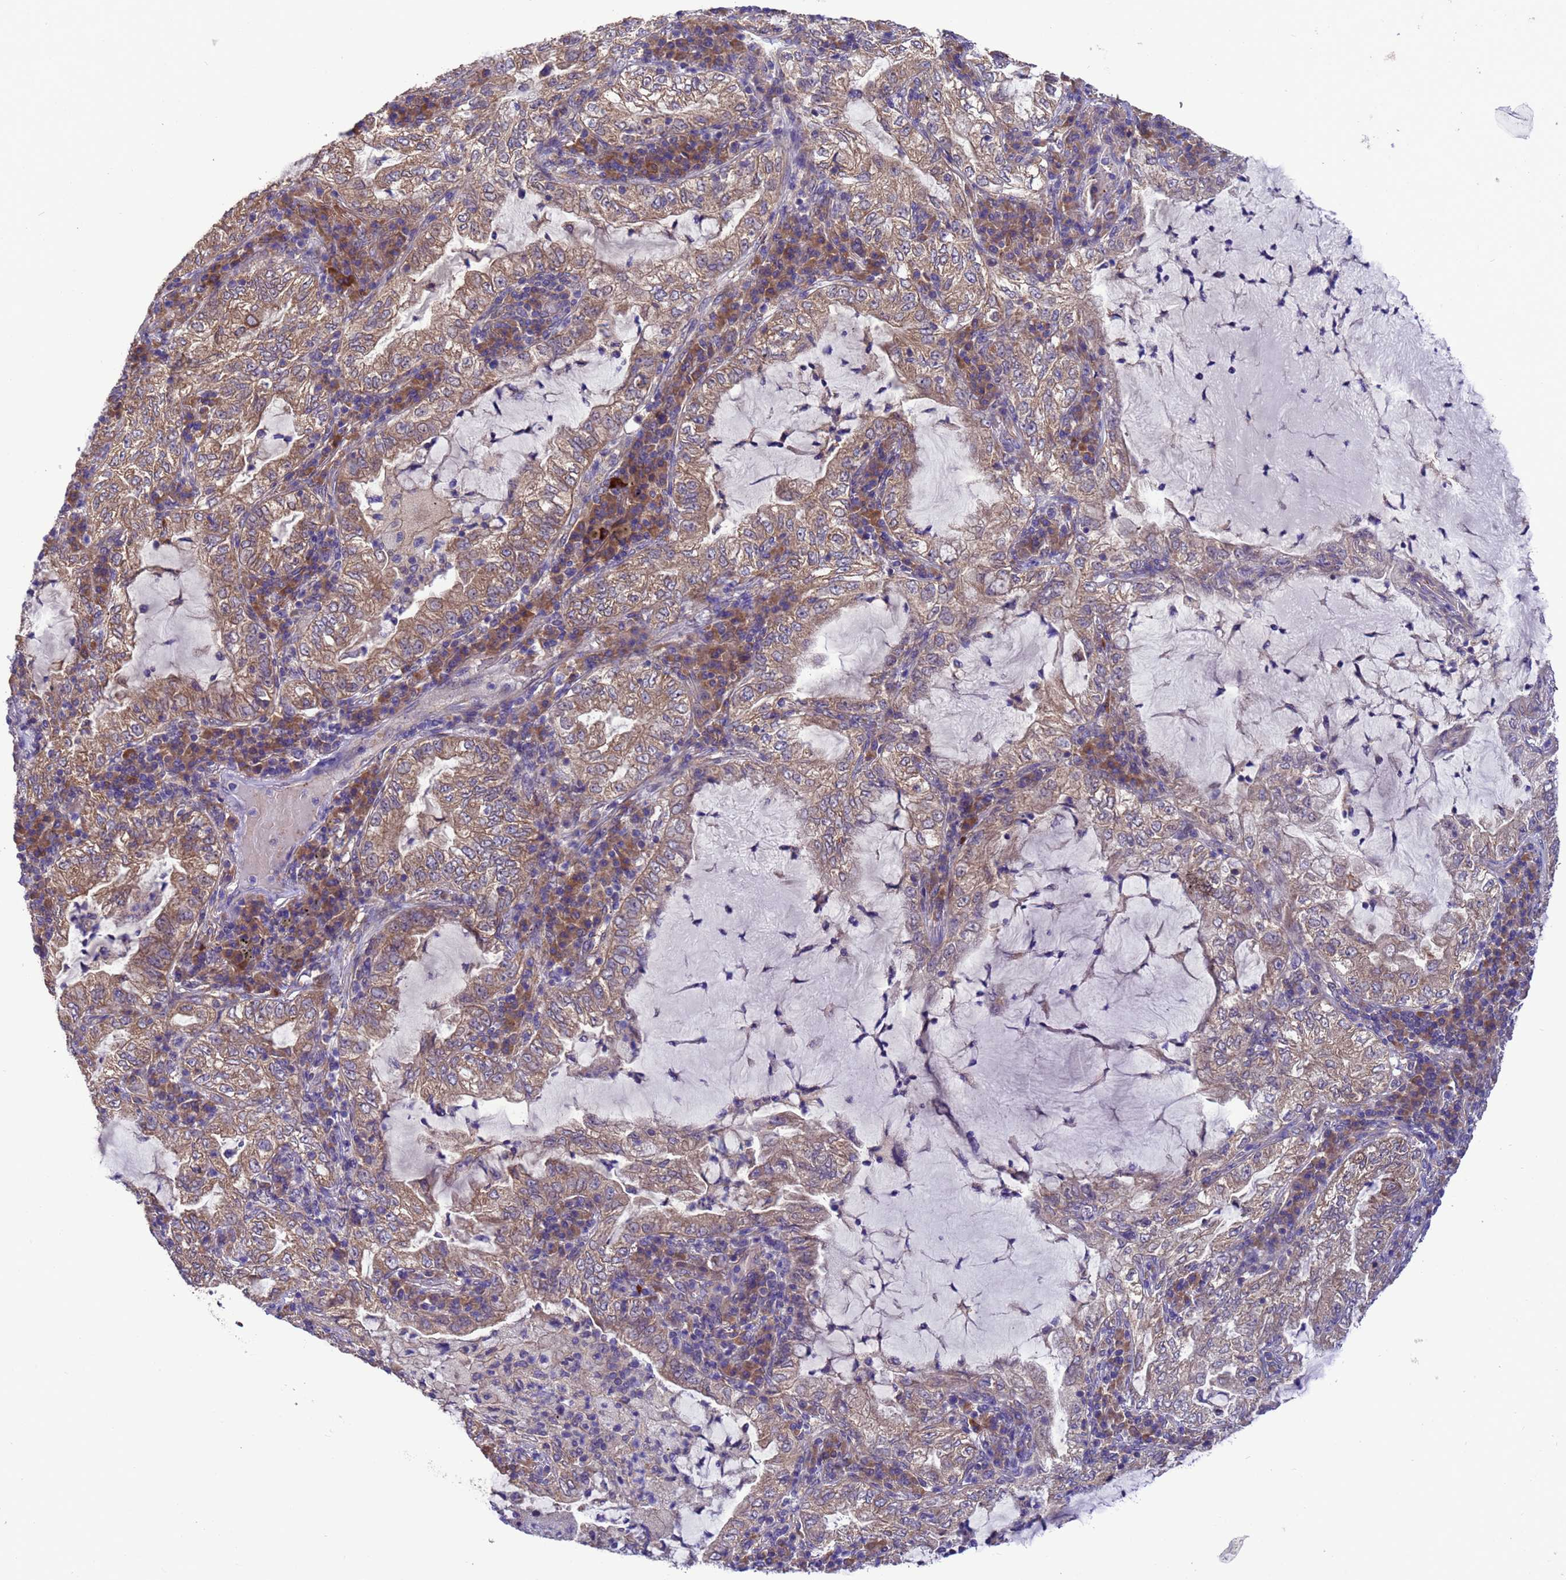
{"staining": {"intensity": "moderate", "quantity": ">75%", "location": "cytoplasmic/membranous"}, "tissue": "lung cancer", "cell_type": "Tumor cells", "image_type": "cancer", "snomed": [{"axis": "morphology", "description": "Adenocarcinoma, NOS"}, {"axis": "topography", "description": "Lung"}], "caption": "A brown stain highlights moderate cytoplasmic/membranous staining of a protein in lung adenocarcinoma tumor cells.", "gene": "ARHGAP12", "patient": {"sex": "female", "age": 73}}